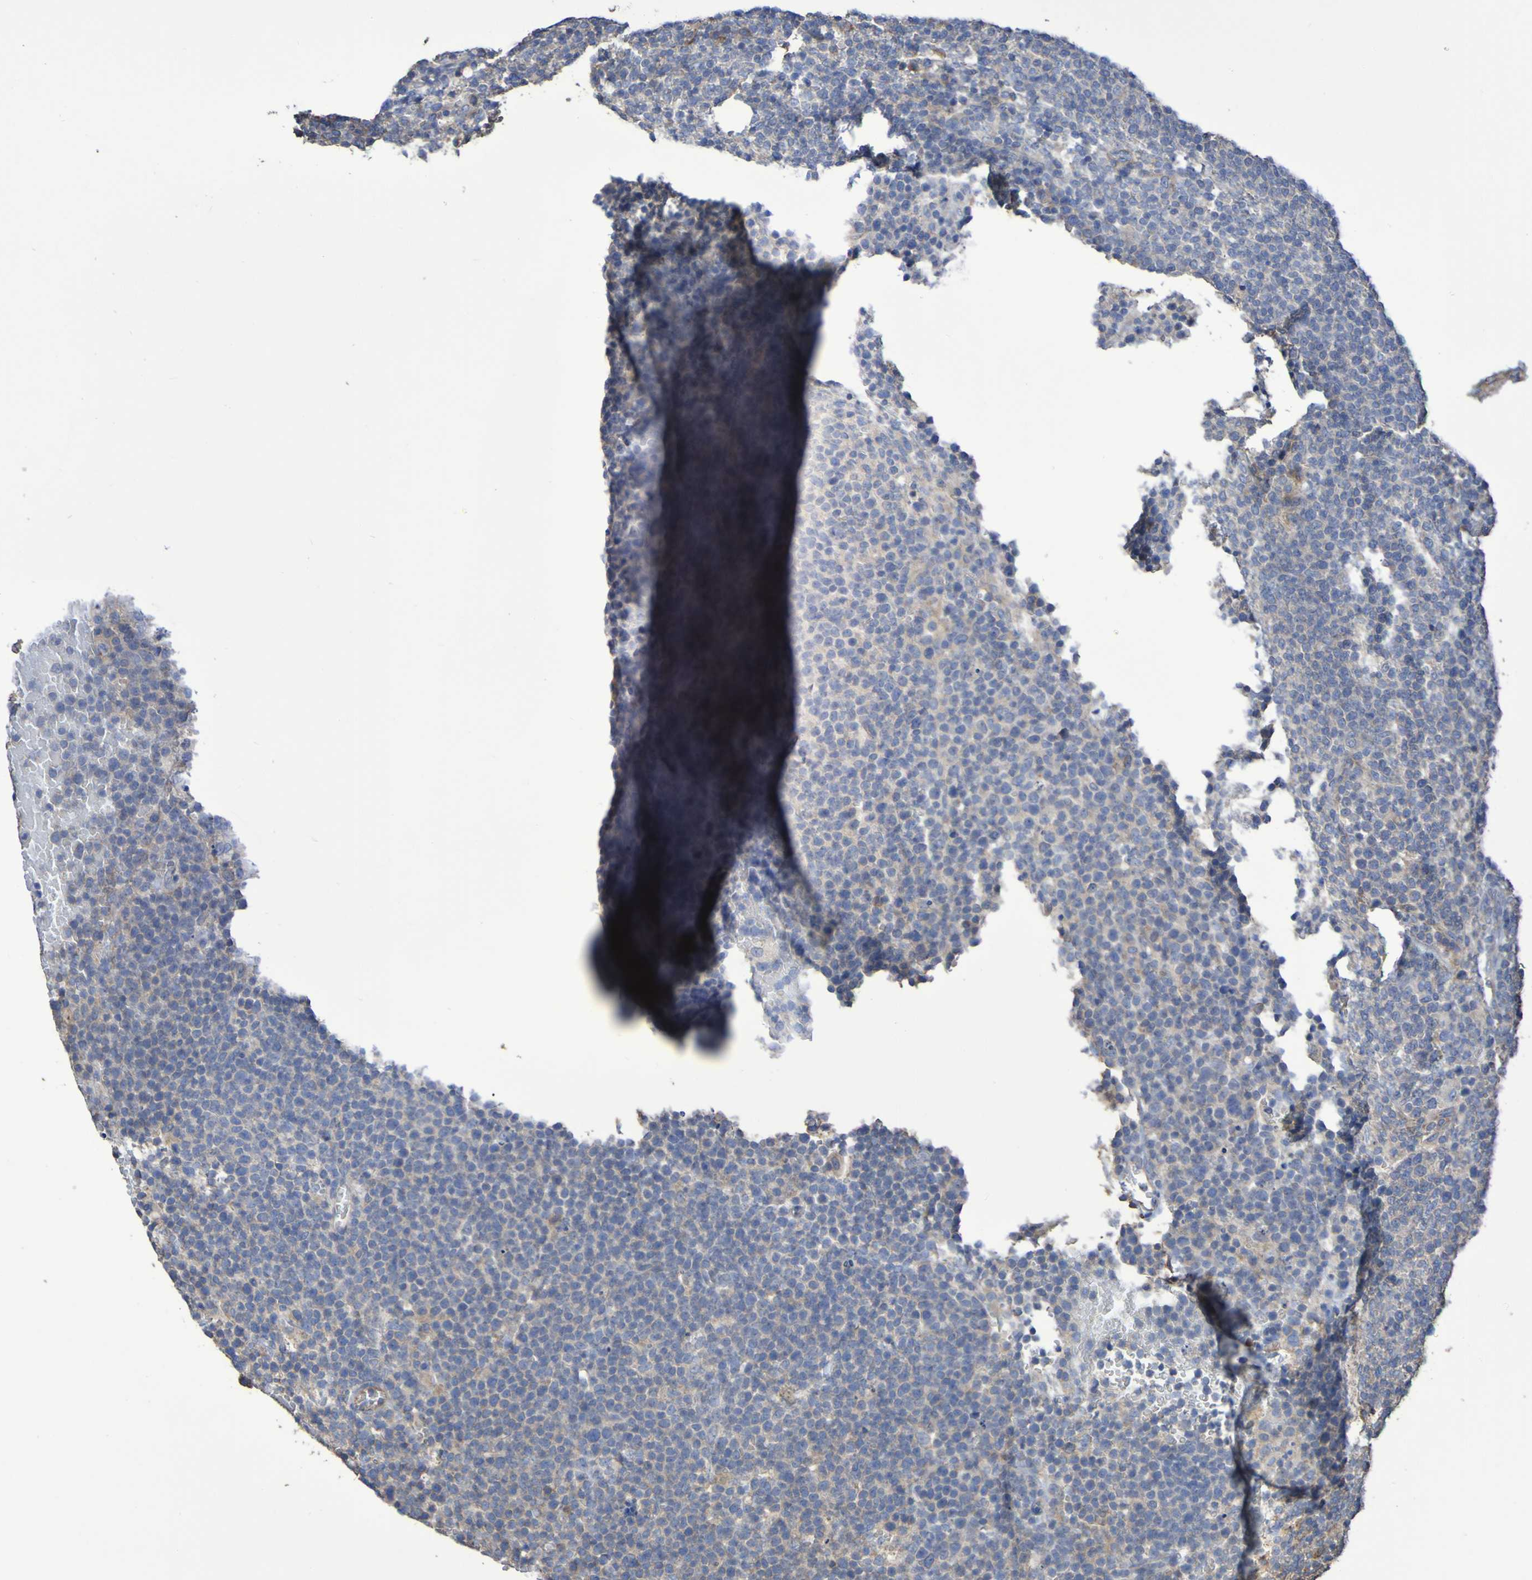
{"staining": {"intensity": "weak", "quantity": "<25%", "location": "cytoplasmic/membranous"}, "tissue": "lymphoma", "cell_type": "Tumor cells", "image_type": "cancer", "snomed": [{"axis": "morphology", "description": "Malignant lymphoma, non-Hodgkin's type, High grade"}, {"axis": "topography", "description": "Lymph node"}], "caption": "Histopathology image shows no protein positivity in tumor cells of lymphoma tissue.", "gene": "SYNJ1", "patient": {"sex": "male", "age": 61}}